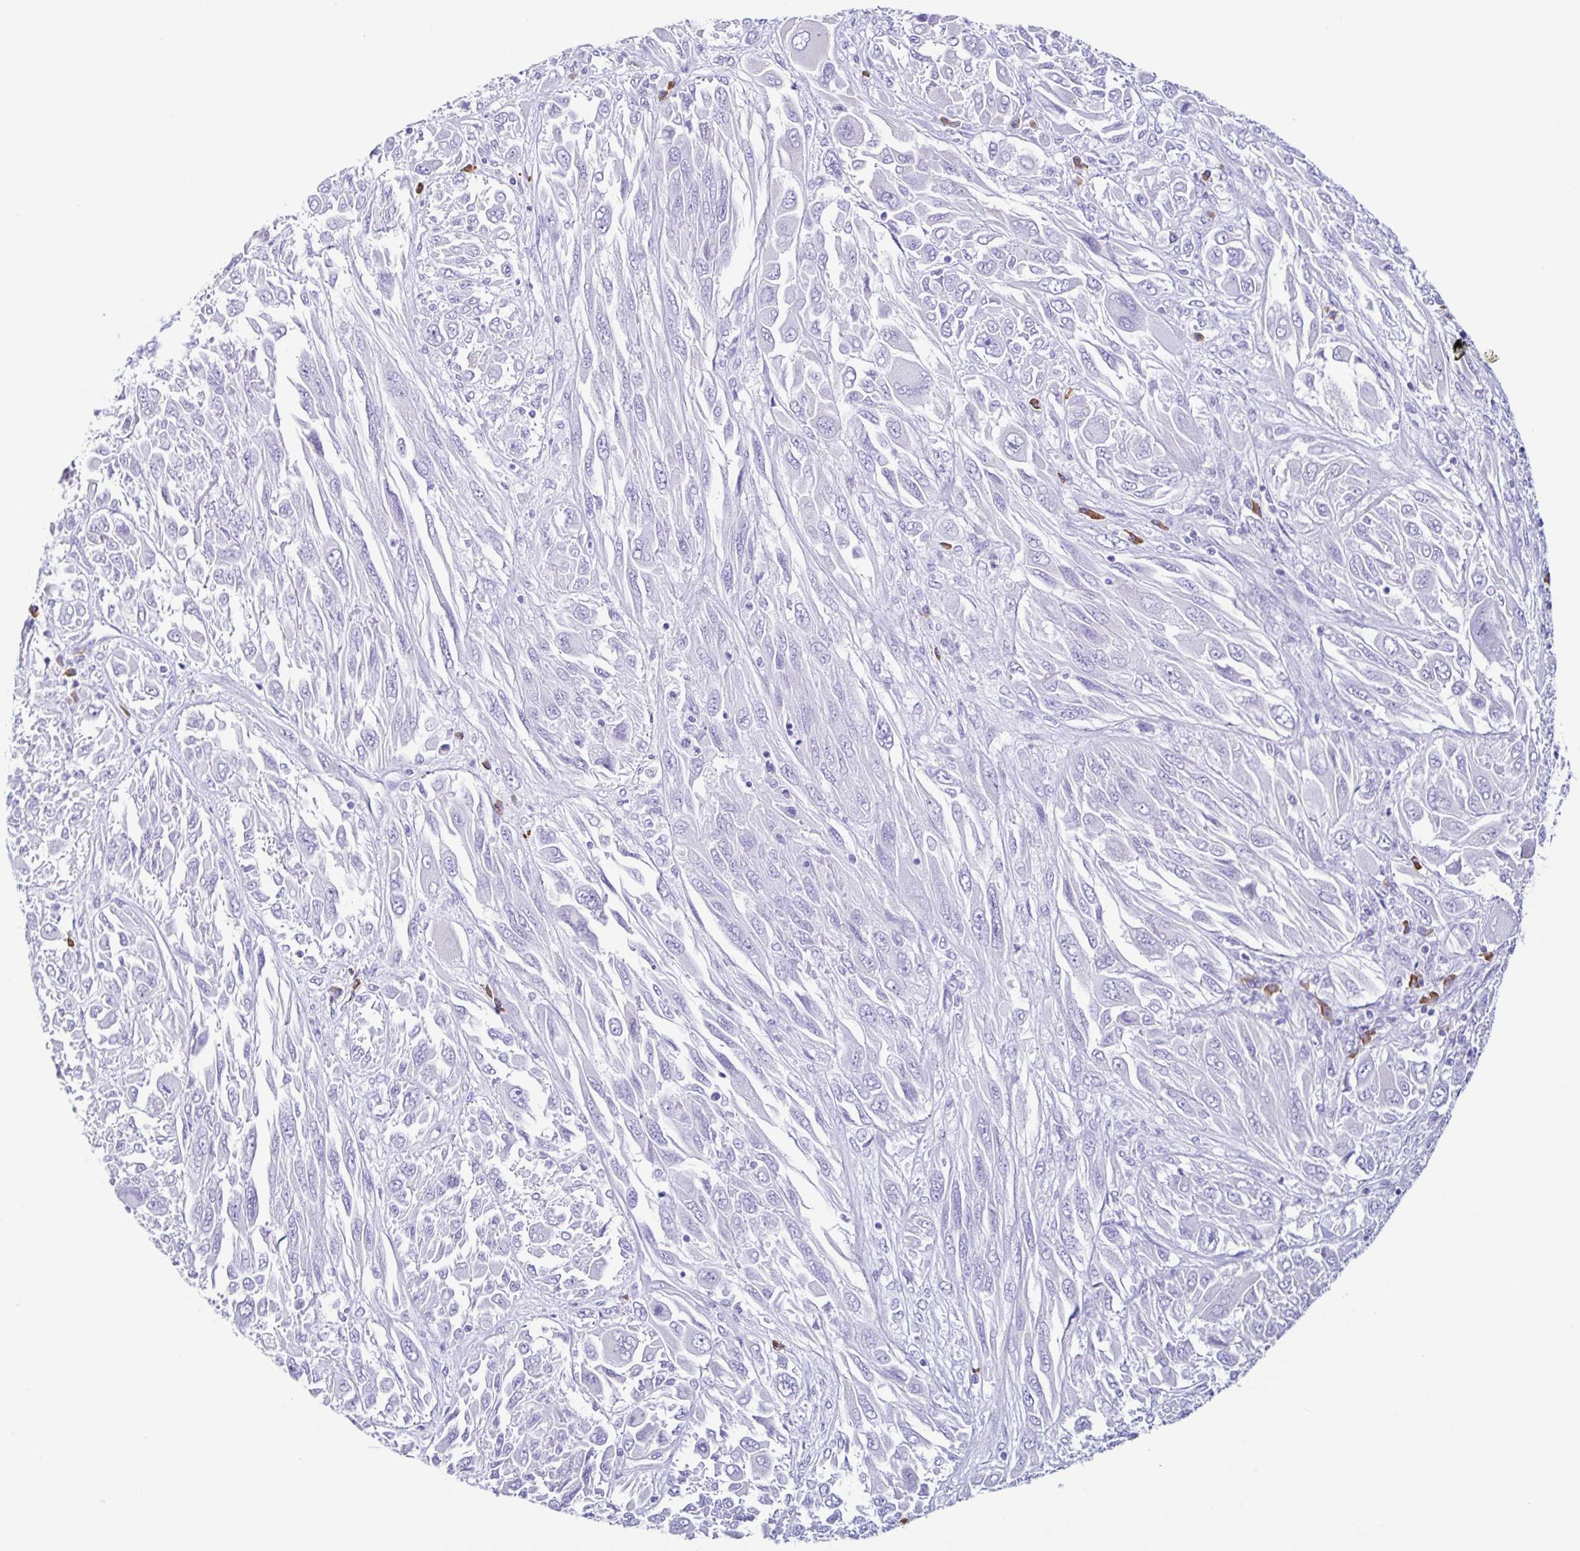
{"staining": {"intensity": "negative", "quantity": "none", "location": "none"}, "tissue": "melanoma", "cell_type": "Tumor cells", "image_type": "cancer", "snomed": [{"axis": "morphology", "description": "Malignant melanoma, NOS"}, {"axis": "topography", "description": "Skin"}], "caption": "An image of melanoma stained for a protein demonstrates no brown staining in tumor cells.", "gene": "PIGF", "patient": {"sex": "female", "age": 91}}